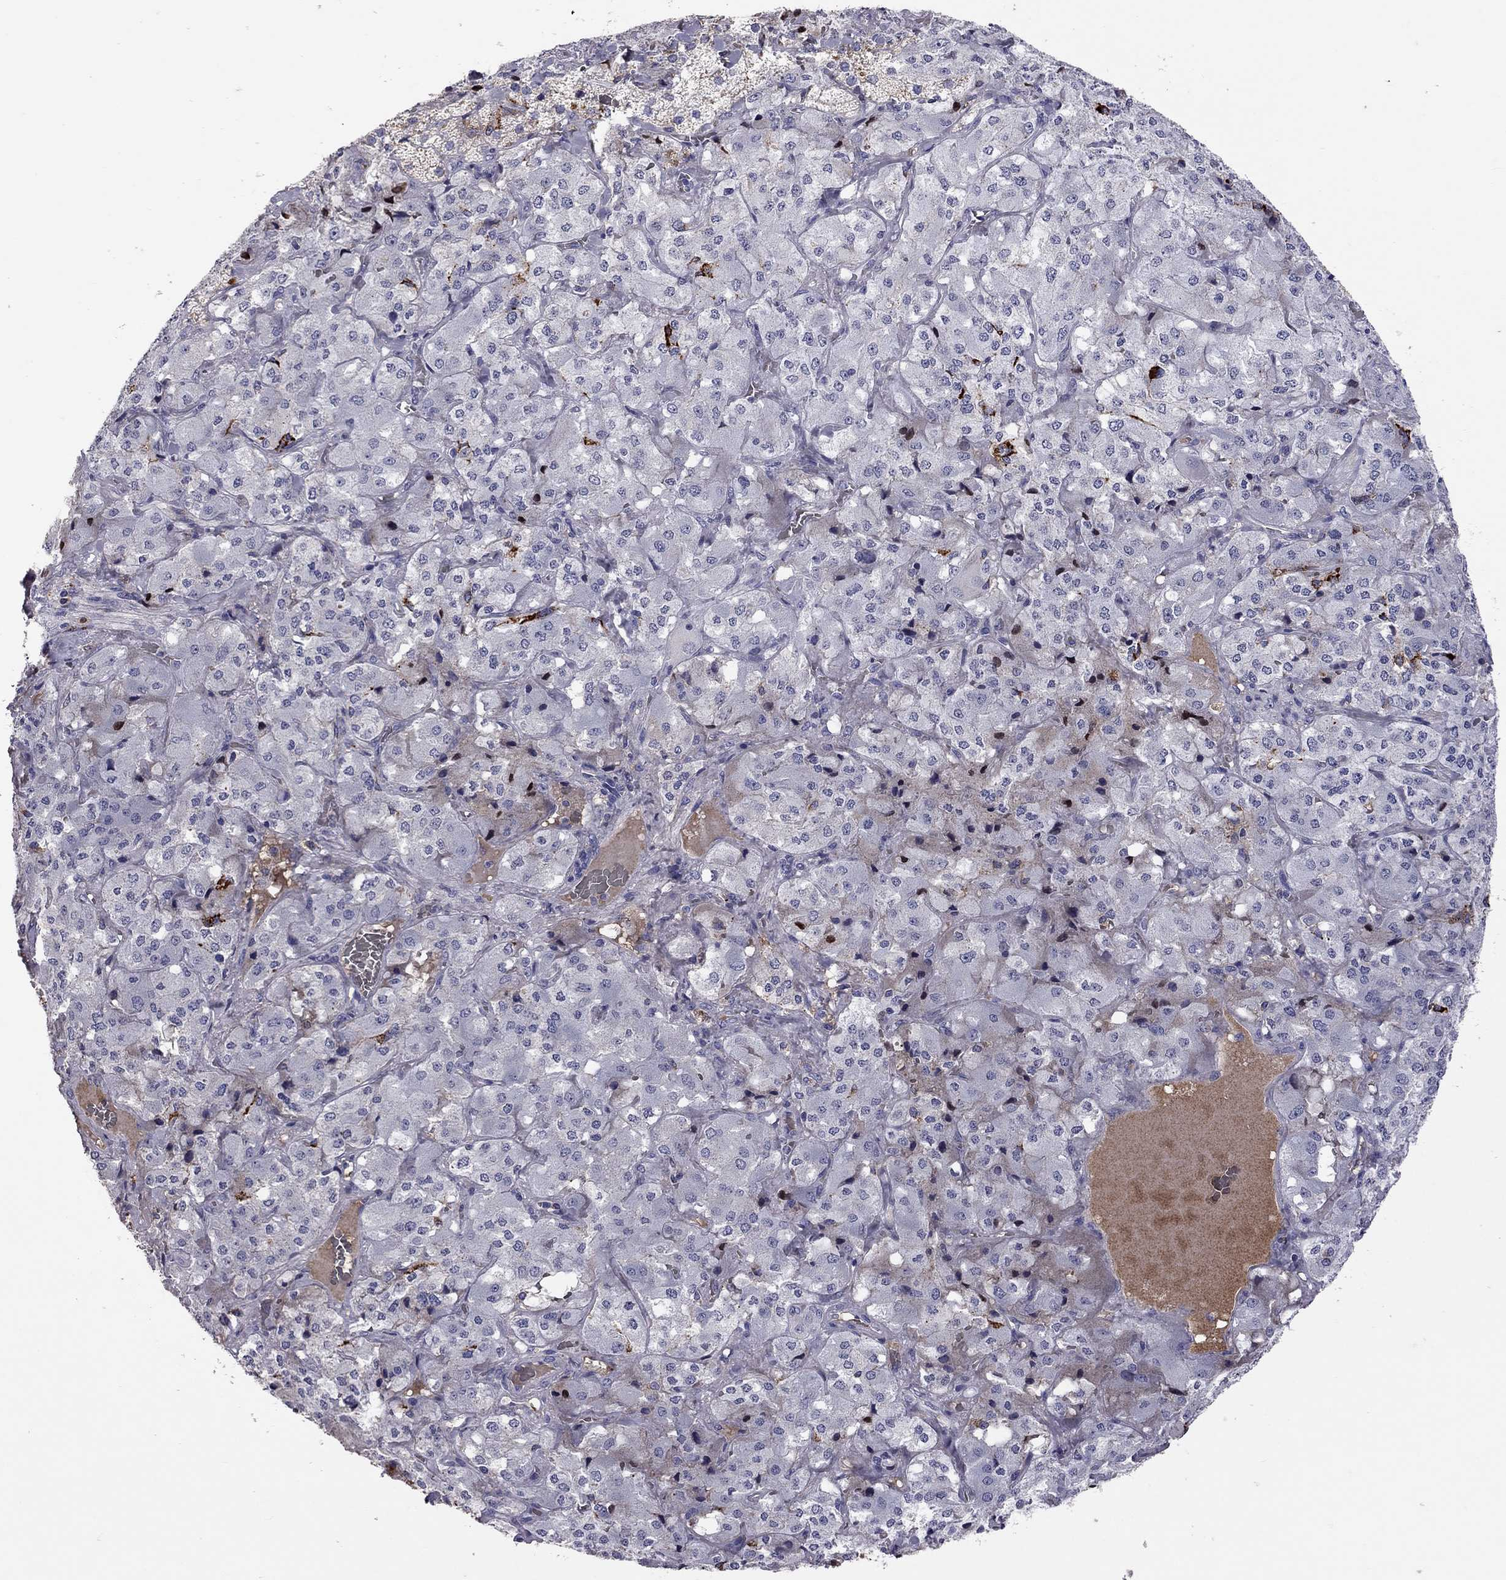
{"staining": {"intensity": "moderate", "quantity": "25%-75%", "location": "cytoplasmic/membranous"}, "tissue": "adrenal gland", "cell_type": "Glandular cells", "image_type": "normal", "snomed": [{"axis": "morphology", "description": "Normal tissue, NOS"}, {"axis": "topography", "description": "Adrenal gland"}], "caption": "Immunohistochemistry (IHC) (DAB (3,3'-diaminobenzidine)) staining of benign human adrenal gland exhibits moderate cytoplasmic/membranous protein positivity in approximately 25%-75% of glandular cells.", "gene": "SERPINA3", "patient": {"sex": "male", "age": 57}}